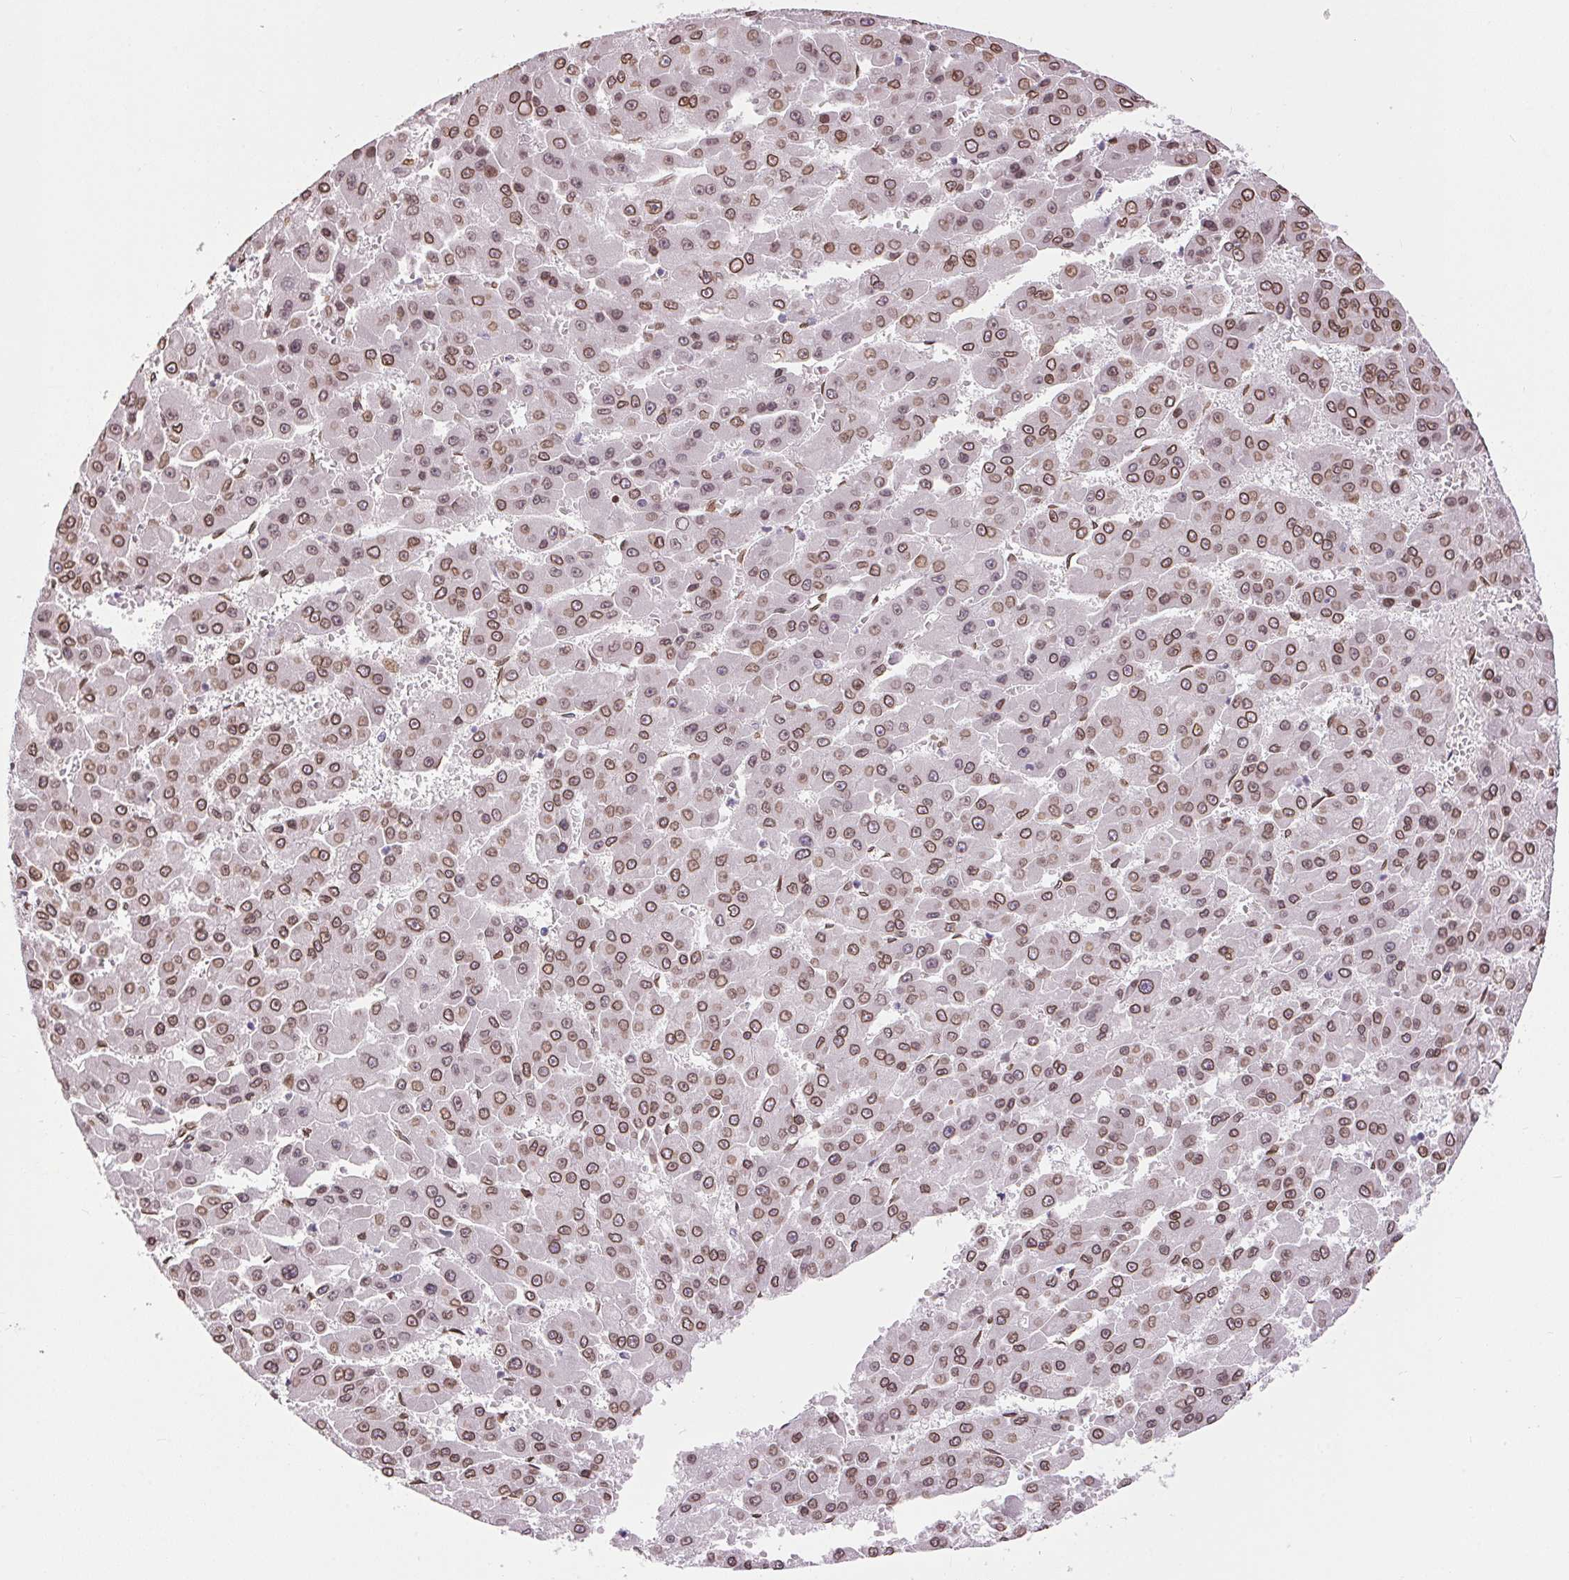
{"staining": {"intensity": "moderate", "quantity": ">75%", "location": "cytoplasmic/membranous,nuclear"}, "tissue": "liver cancer", "cell_type": "Tumor cells", "image_type": "cancer", "snomed": [{"axis": "morphology", "description": "Carcinoma, Hepatocellular, NOS"}, {"axis": "topography", "description": "Liver"}], "caption": "A brown stain shows moderate cytoplasmic/membranous and nuclear expression of a protein in human liver hepatocellular carcinoma tumor cells. (Stains: DAB (3,3'-diaminobenzidine) in brown, nuclei in blue, Microscopy: brightfield microscopy at high magnification).", "gene": "TMEM175", "patient": {"sex": "male", "age": 78}}